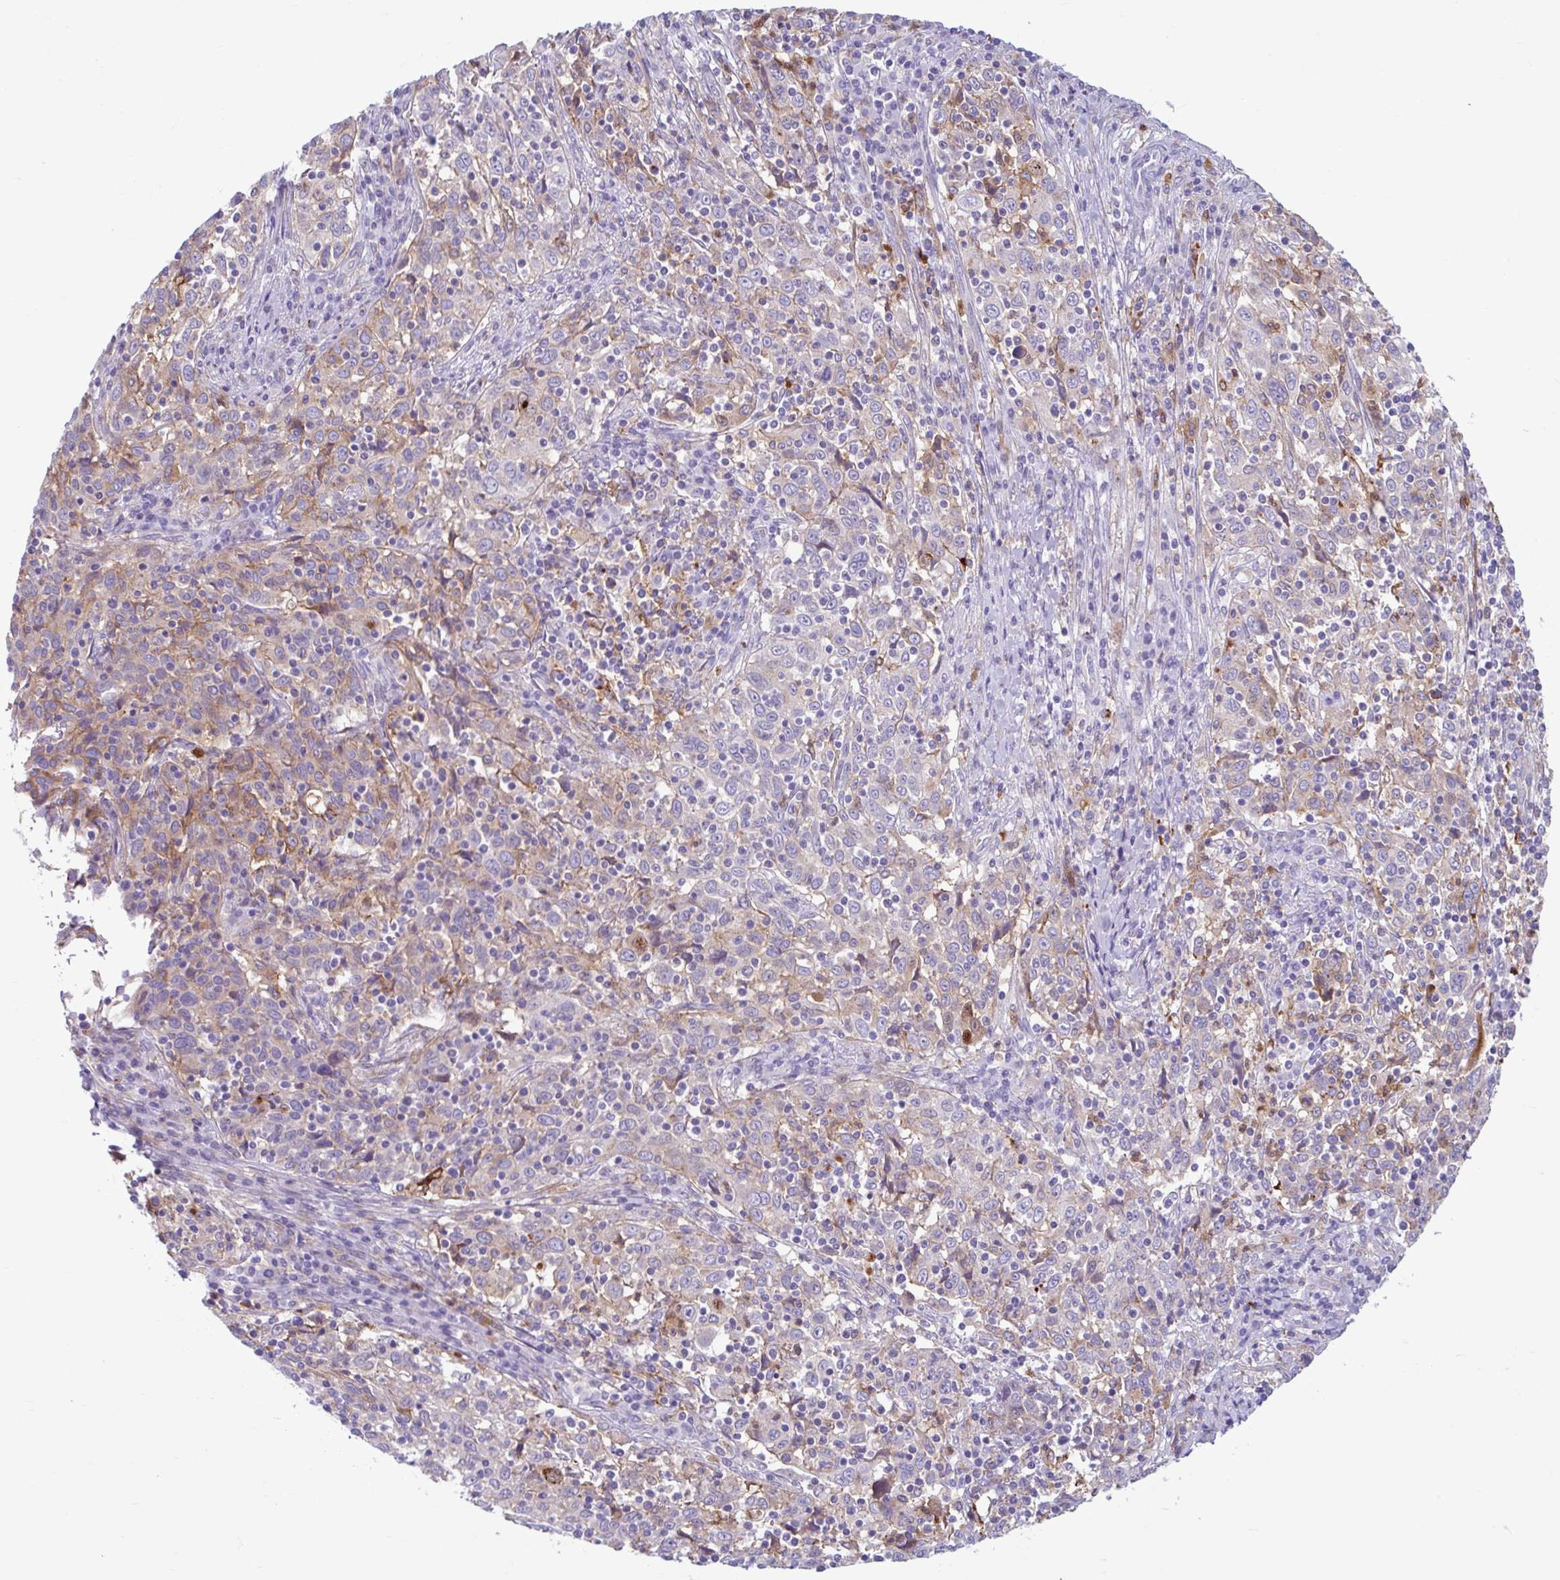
{"staining": {"intensity": "weak", "quantity": "25%-75%", "location": "cytoplasmic/membranous"}, "tissue": "cervical cancer", "cell_type": "Tumor cells", "image_type": "cancer", "snomed": [{"axis": "morphology", "description": "Squamous cell carcinoma, NOS"}, {"axis": "topography", "description": "Cervix"}], "caption": "Protein expression analysis of human squamous cell carcinoma (cervical) reveals weak cytoplasmic/membranous positivity in approximately 25%-75% of tumor cells. The protein is stained brown, and the nuclei are stained in blue (DAB IHC with brightfield microscopy, high magnification).", "gene": "CEP120", "patient": {"sex": "female", "age": 46}}